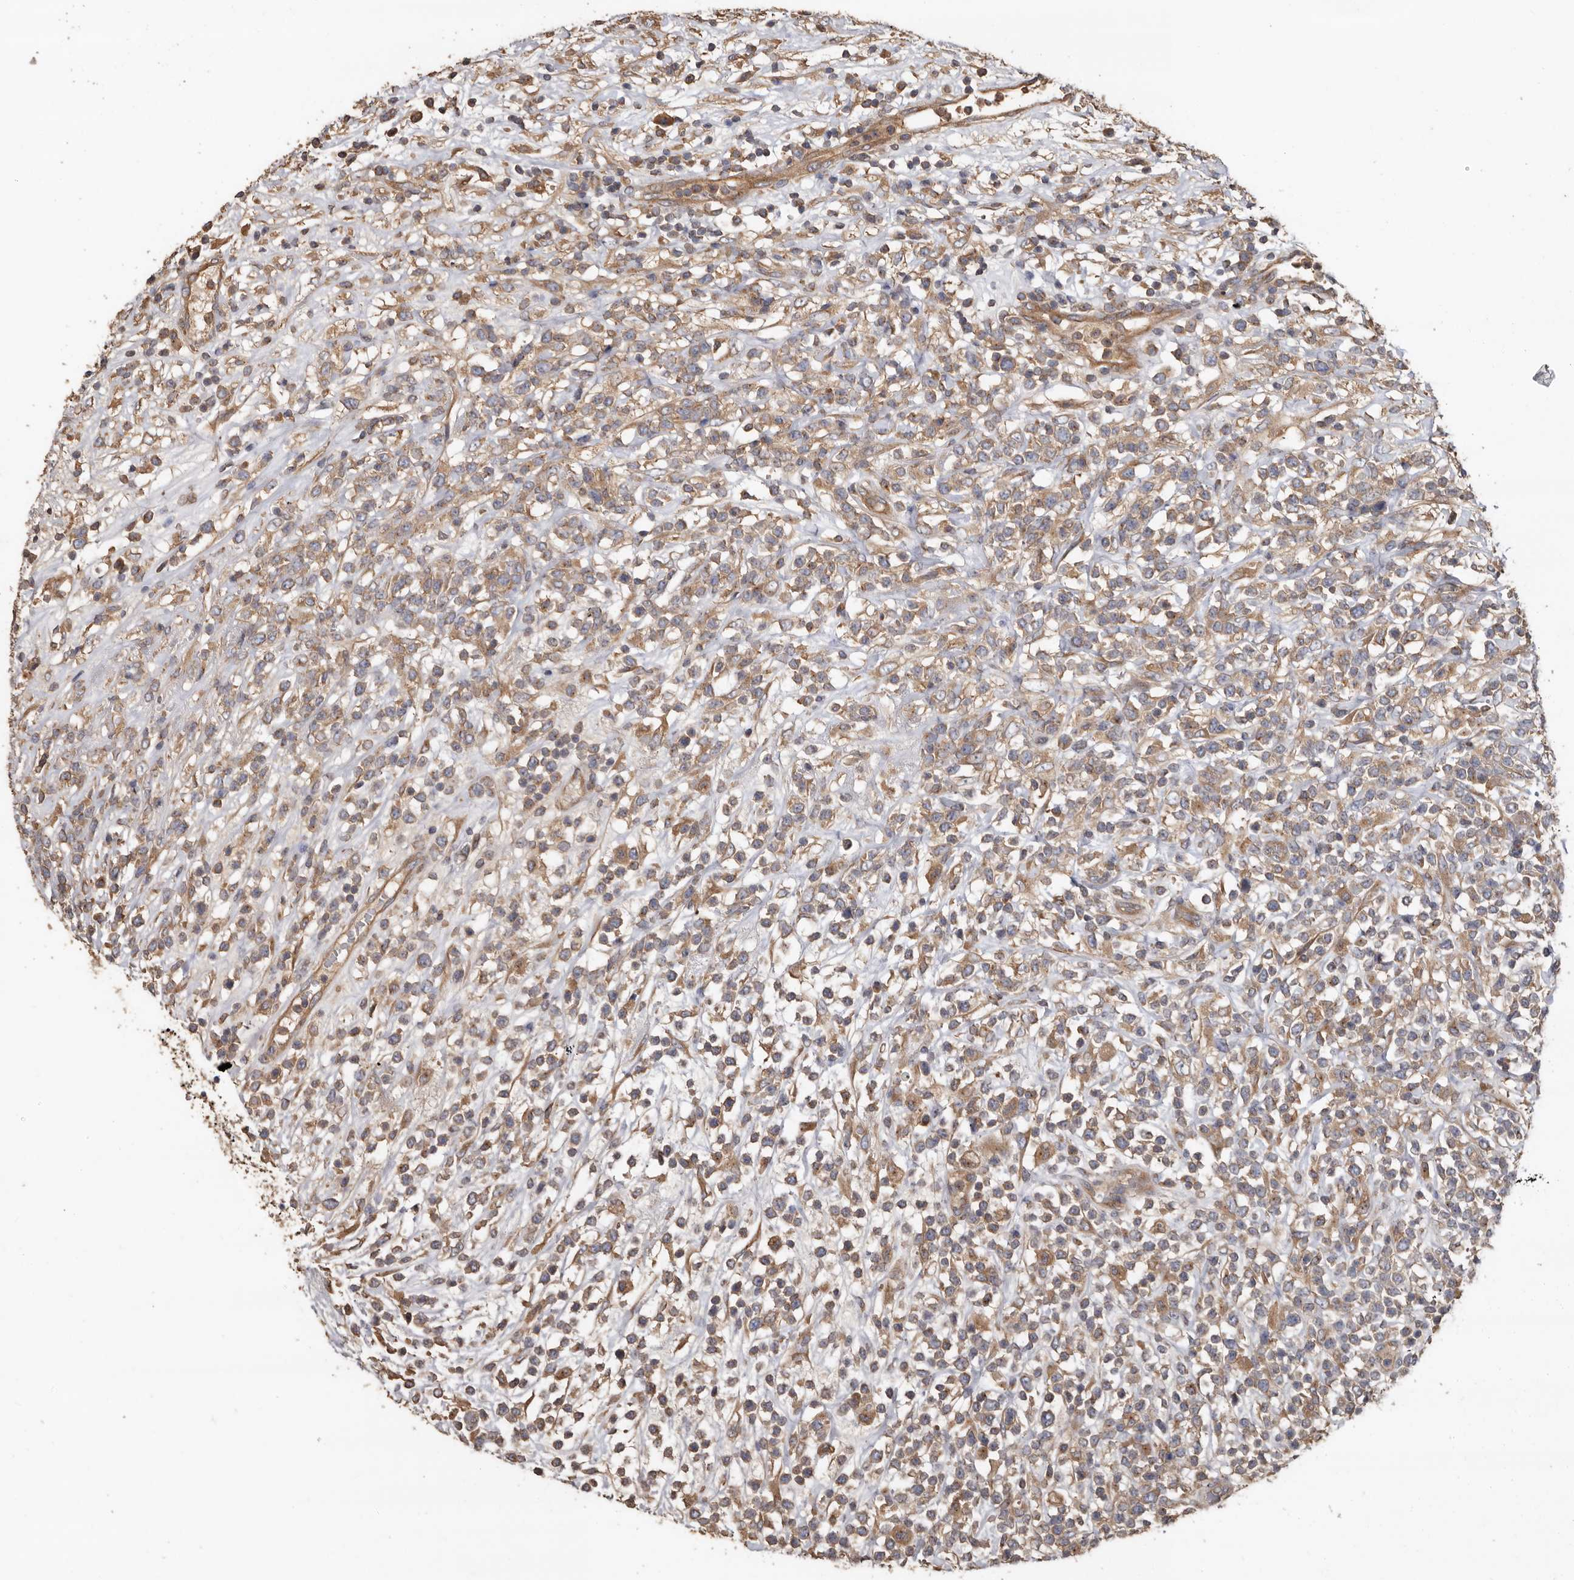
{"staining": {"intensity": "moderate", "quantity": ">75%", "location": "cytoplasmic/membranous"}, "tissue": "lymphoma", "cell_type": "Tumor cells", "image_type": "cancer", "snomed": [{"axis": "morphology", "description": "Malignant lymphoma, non-Hodgkin's type, High grade"}, {"axis": "topography", "description": "Colon"}], "caption": "Protein expression analysis of human lymphoma reveals moderate cytoplasmic/membranous expression in approximately >75% of tumor cells.", "gene": "FLCN", "patient": {"sex": "female", "age": 53}}